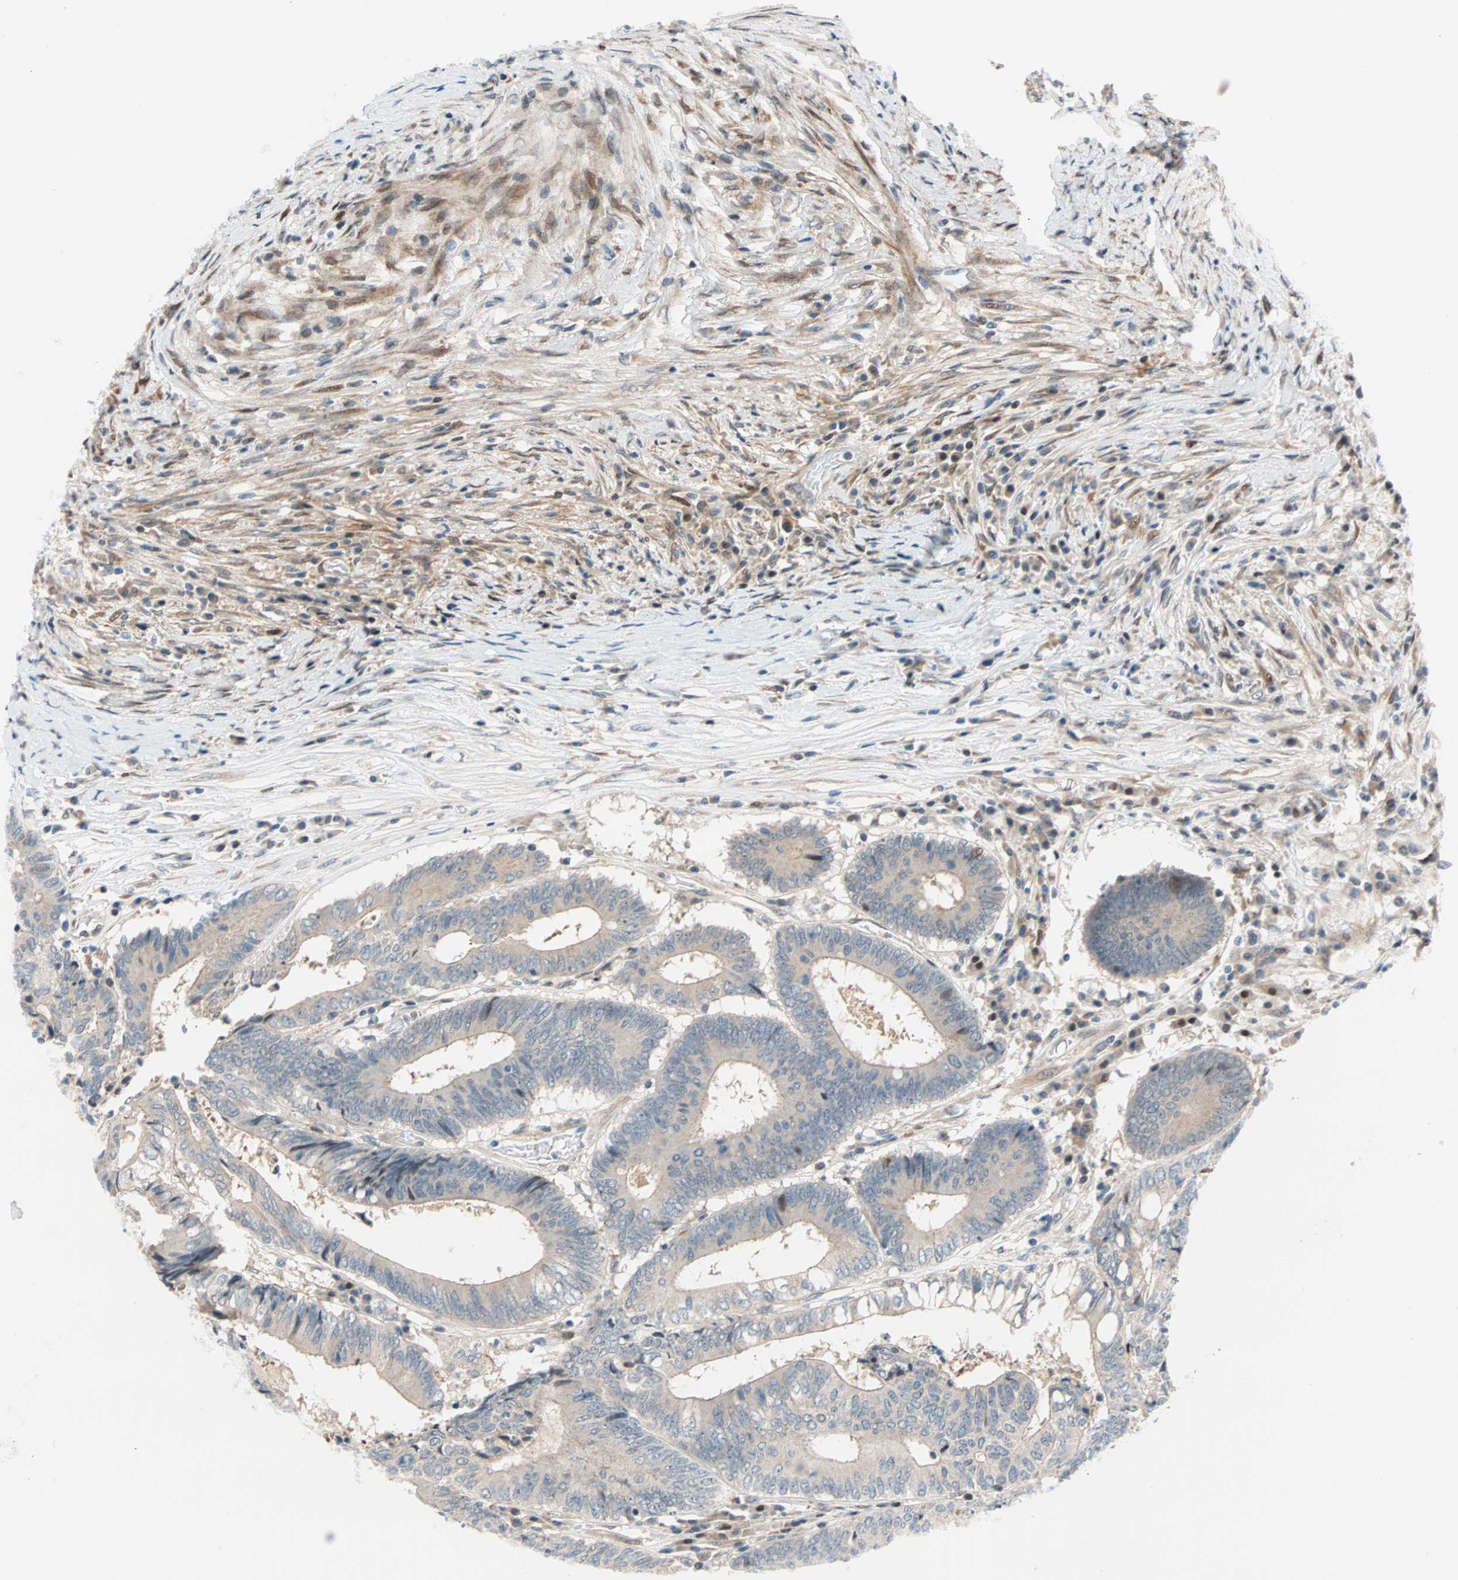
{"staining": {"intensity": "weak", "quantity": ">75%", "location": "cytoplasmic/membranous"}, "tissue": "colorectal cancer", "cell_type": "Tumor cells", "image_type": "cancer", "snomed": [{"axis": "morphology", "description": "Adenocarcinoma, NOS"}, {"axis": "topography", "description": "Rectum"}], "caption": "Colorectal cancer tissue reveals weak cytoplasmic/membranous staining in about >75% of tumor cells, visualized by immunohistochemistry.", "gene": "HECW1", "patient": {"sex": "male", "age": 63}}